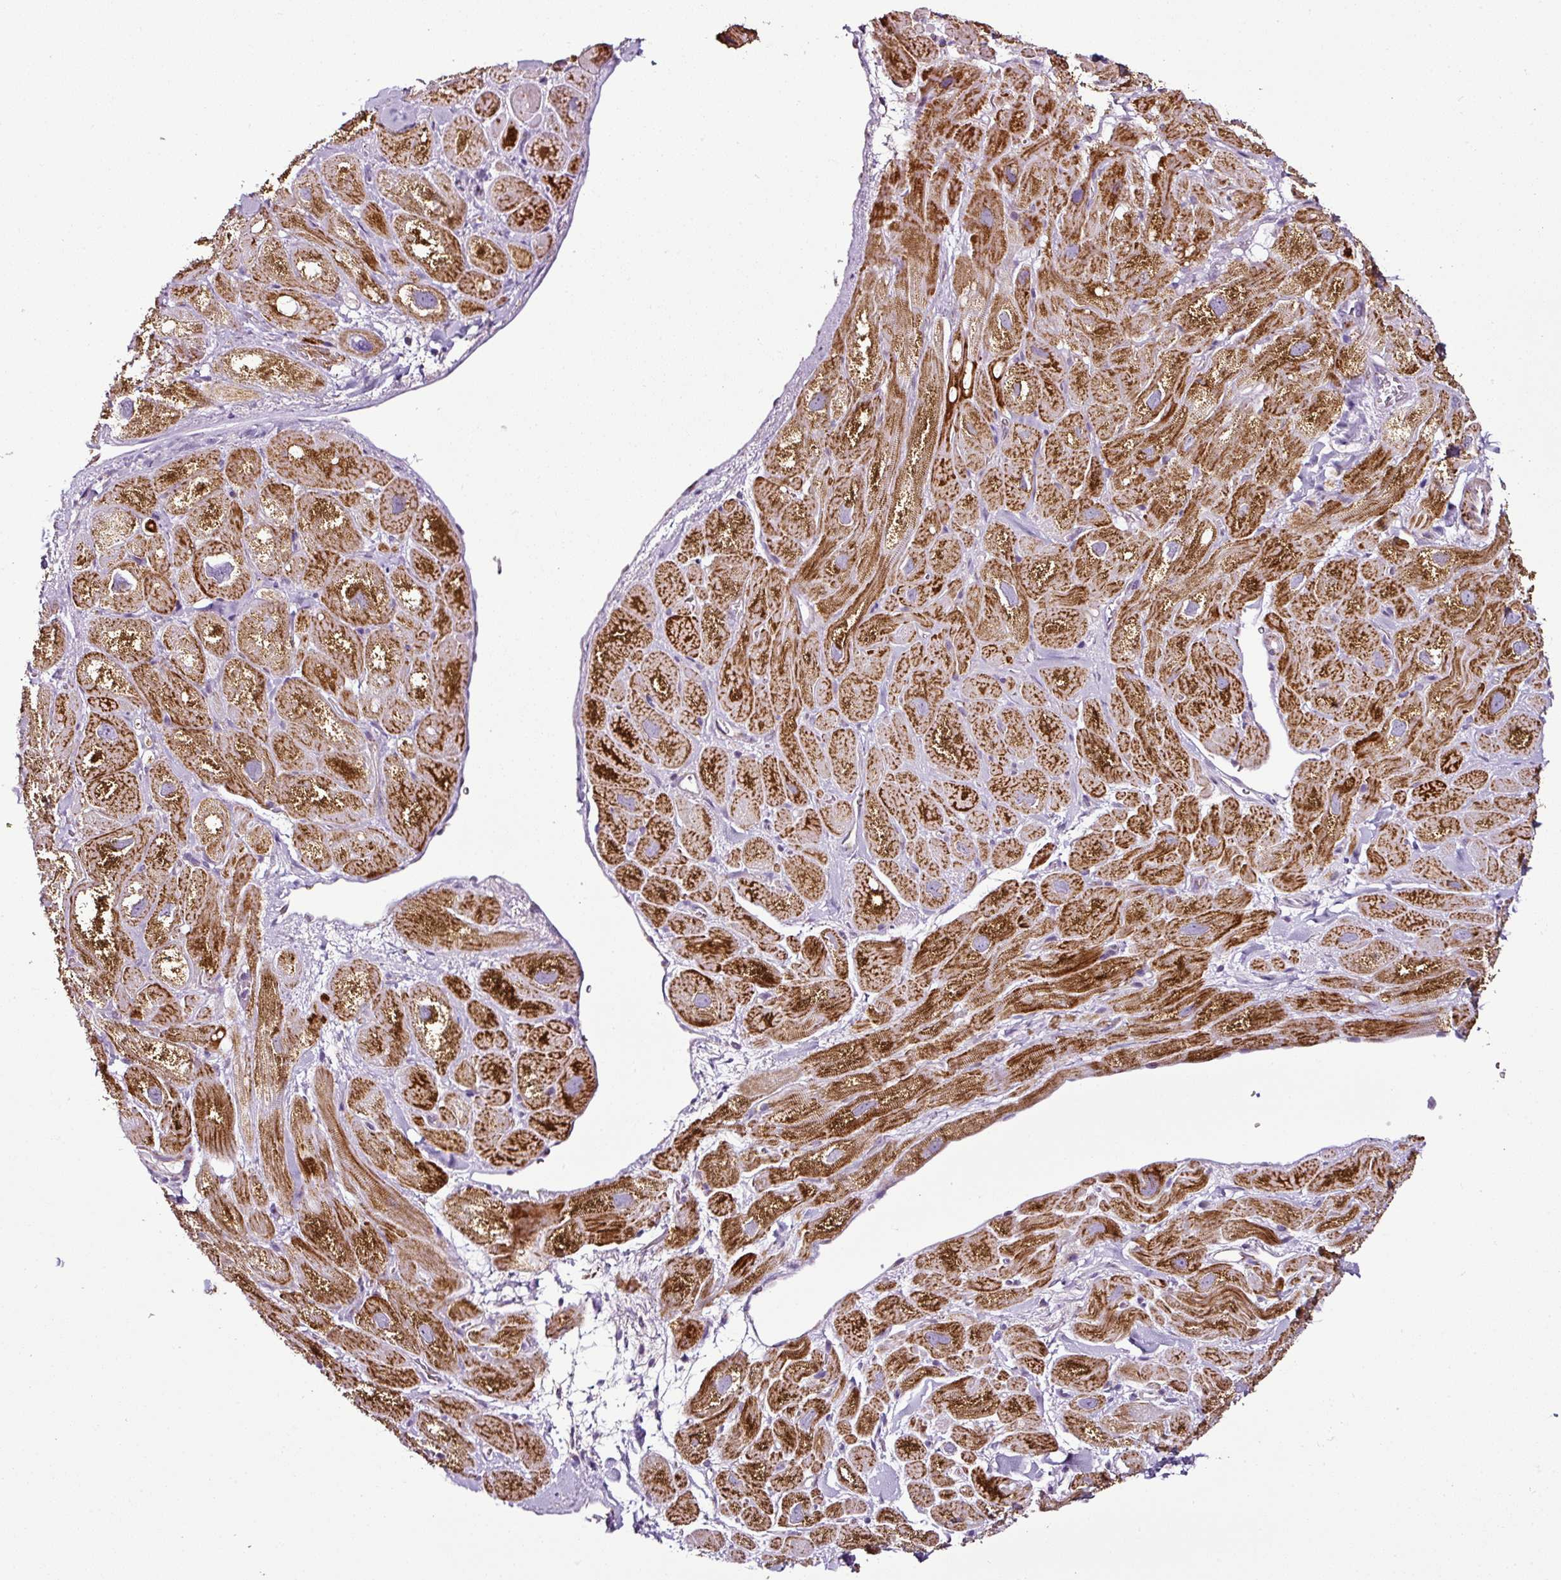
{"staining": {"intensity": "strong", "quantity": ">75%", "location": "cytoplasmic/membranous"}, "tissue": "heart muscle", "cell_type": "Cardiomyocytes", "image_type": "normal", "snomed": [{"axis": "morphology", "description": "Normal tissue, NOS"}, {"axis": "topography", "description": "Heart"}], "caption": "Cardiomyocytes reveal high levels of strong cytoplasmic/membranous expression in about >75% of cells in benign human heart muscle.", "gene": "DPAGT1", "patient": {"sex": "male", "age": 49}}